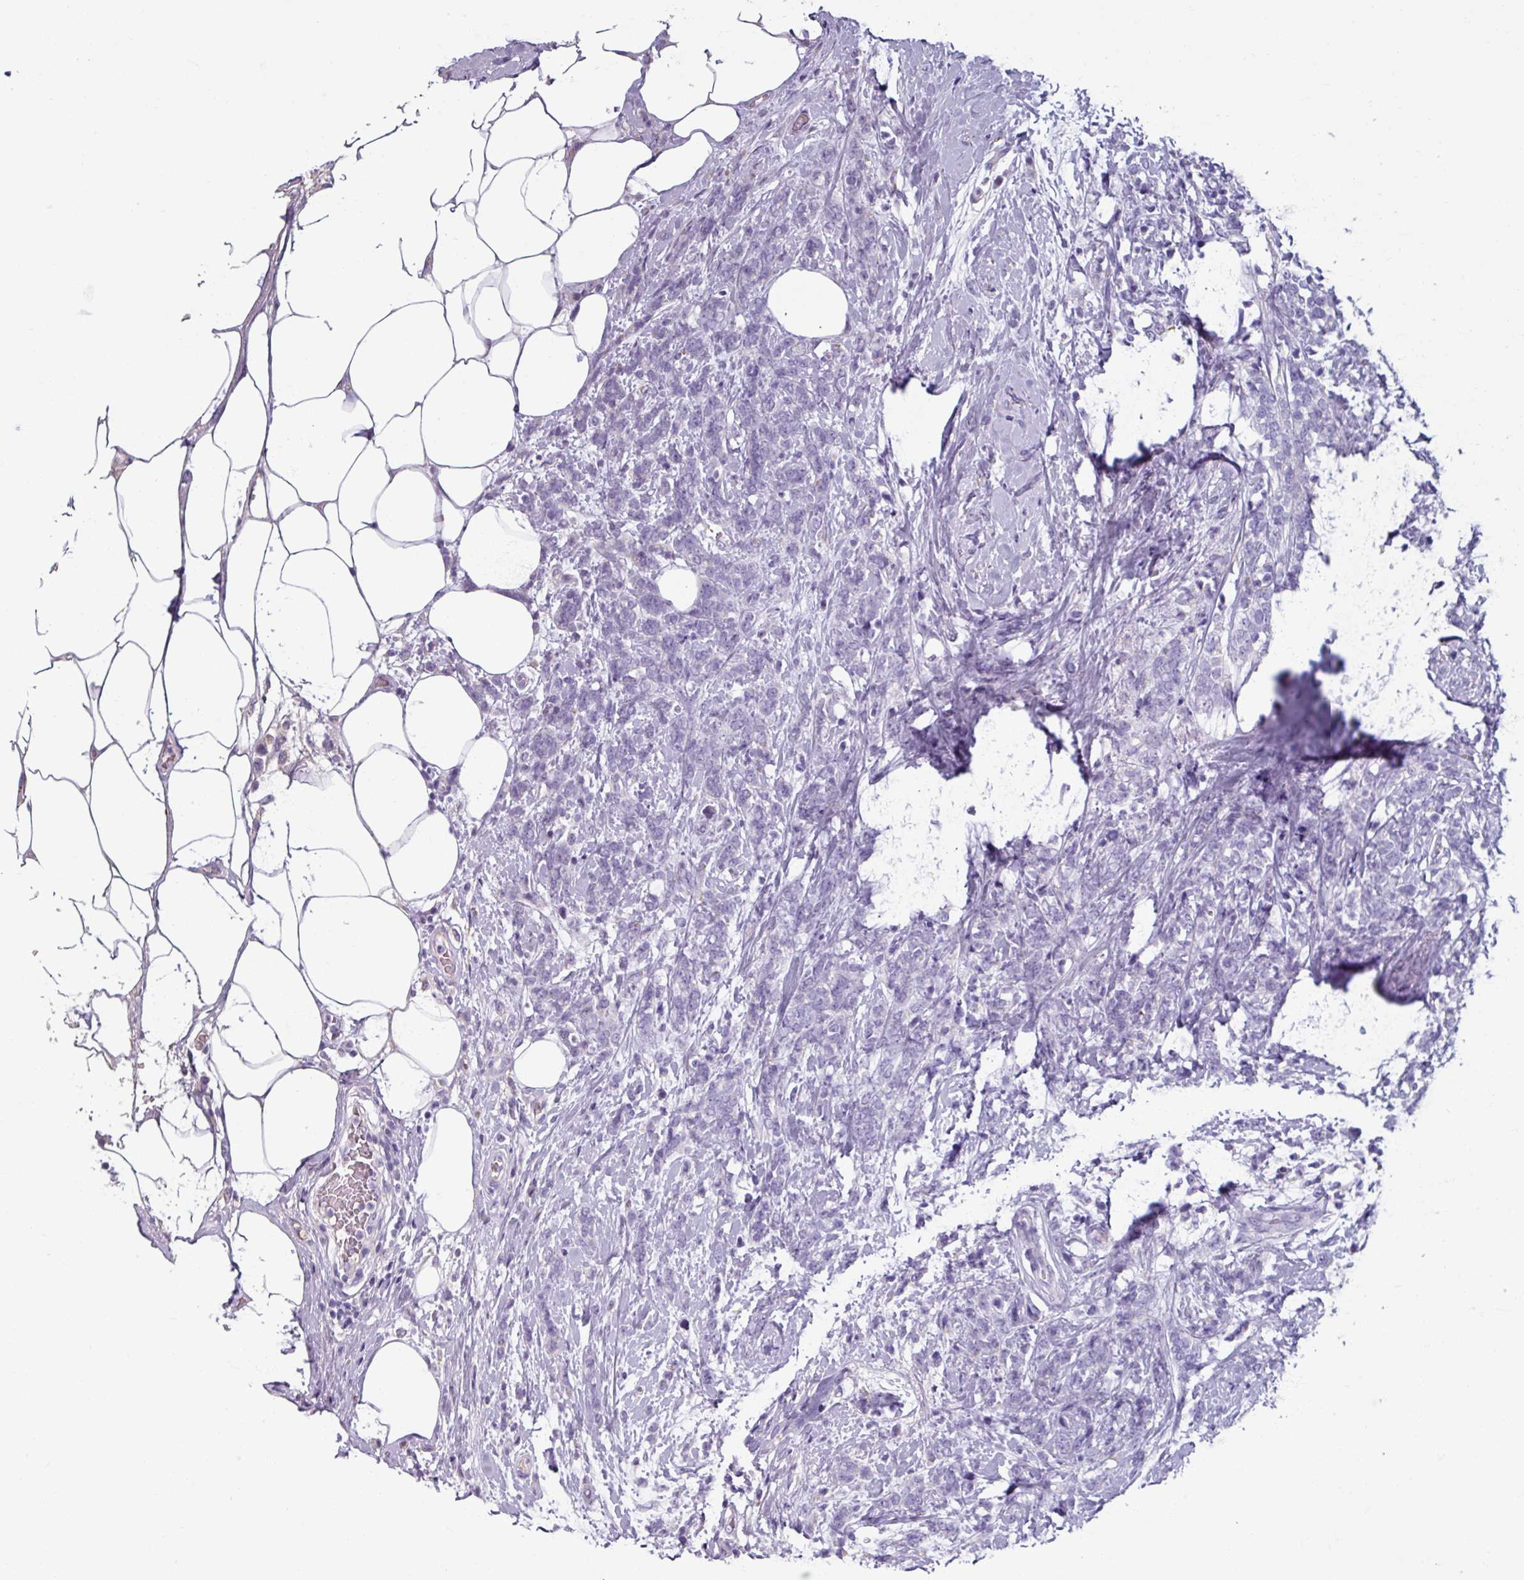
{"staining": {"intensity": "negative", "quantity": "none", "location": "none"}, "tissue": "breast cancer", "cell_type": "Tumor cells", "image_type": "cancer", "snomed": [{"axis": "morphology", "description": "Lobular carcinoma"}, {"axis": "topography", "description": "Breast"}], "caption": "This is an immunohistochemistry photomicrograph of human breast cancer. There is no expression in tumor cells.", "gene": "SPESP1", "patient": {"sex": "female", "age": 58}}